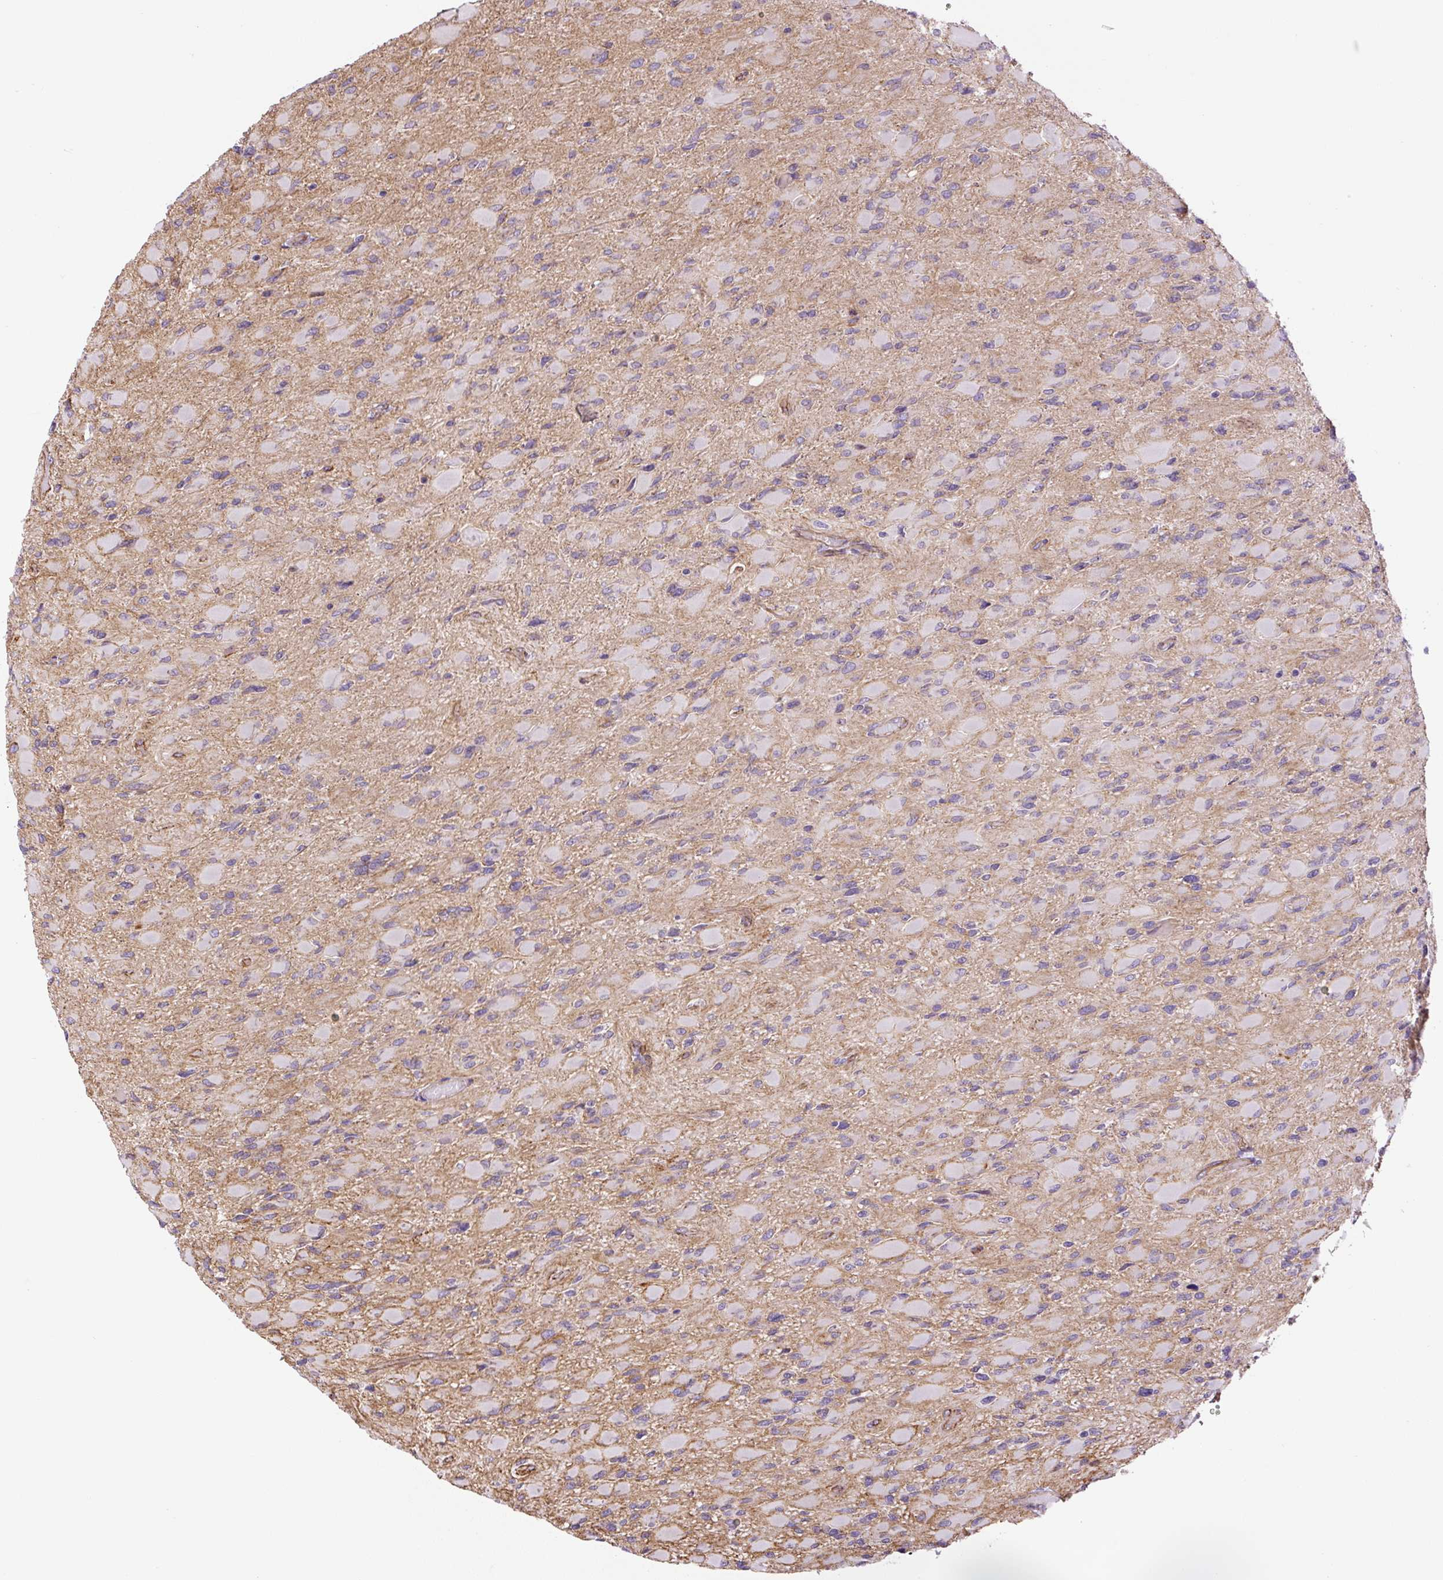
{"staining": {"intensity": "negative", "quantity": "none", "location": "none"}, "tissue": "glioma", "cell_type": "Tumor cells", "image_type": "cancer", "snomed": [{"axis": "morphology", "description": "Glioma, malignant, High grade"}, {"axis": "topography", "description": "Cerebral cortex"}], "caption": "Tumor cells are negative for protein expression in human high-grade glioma (malignant).", "gene": "MYO5C", "patient": {"sex": "female", "age": 36}}